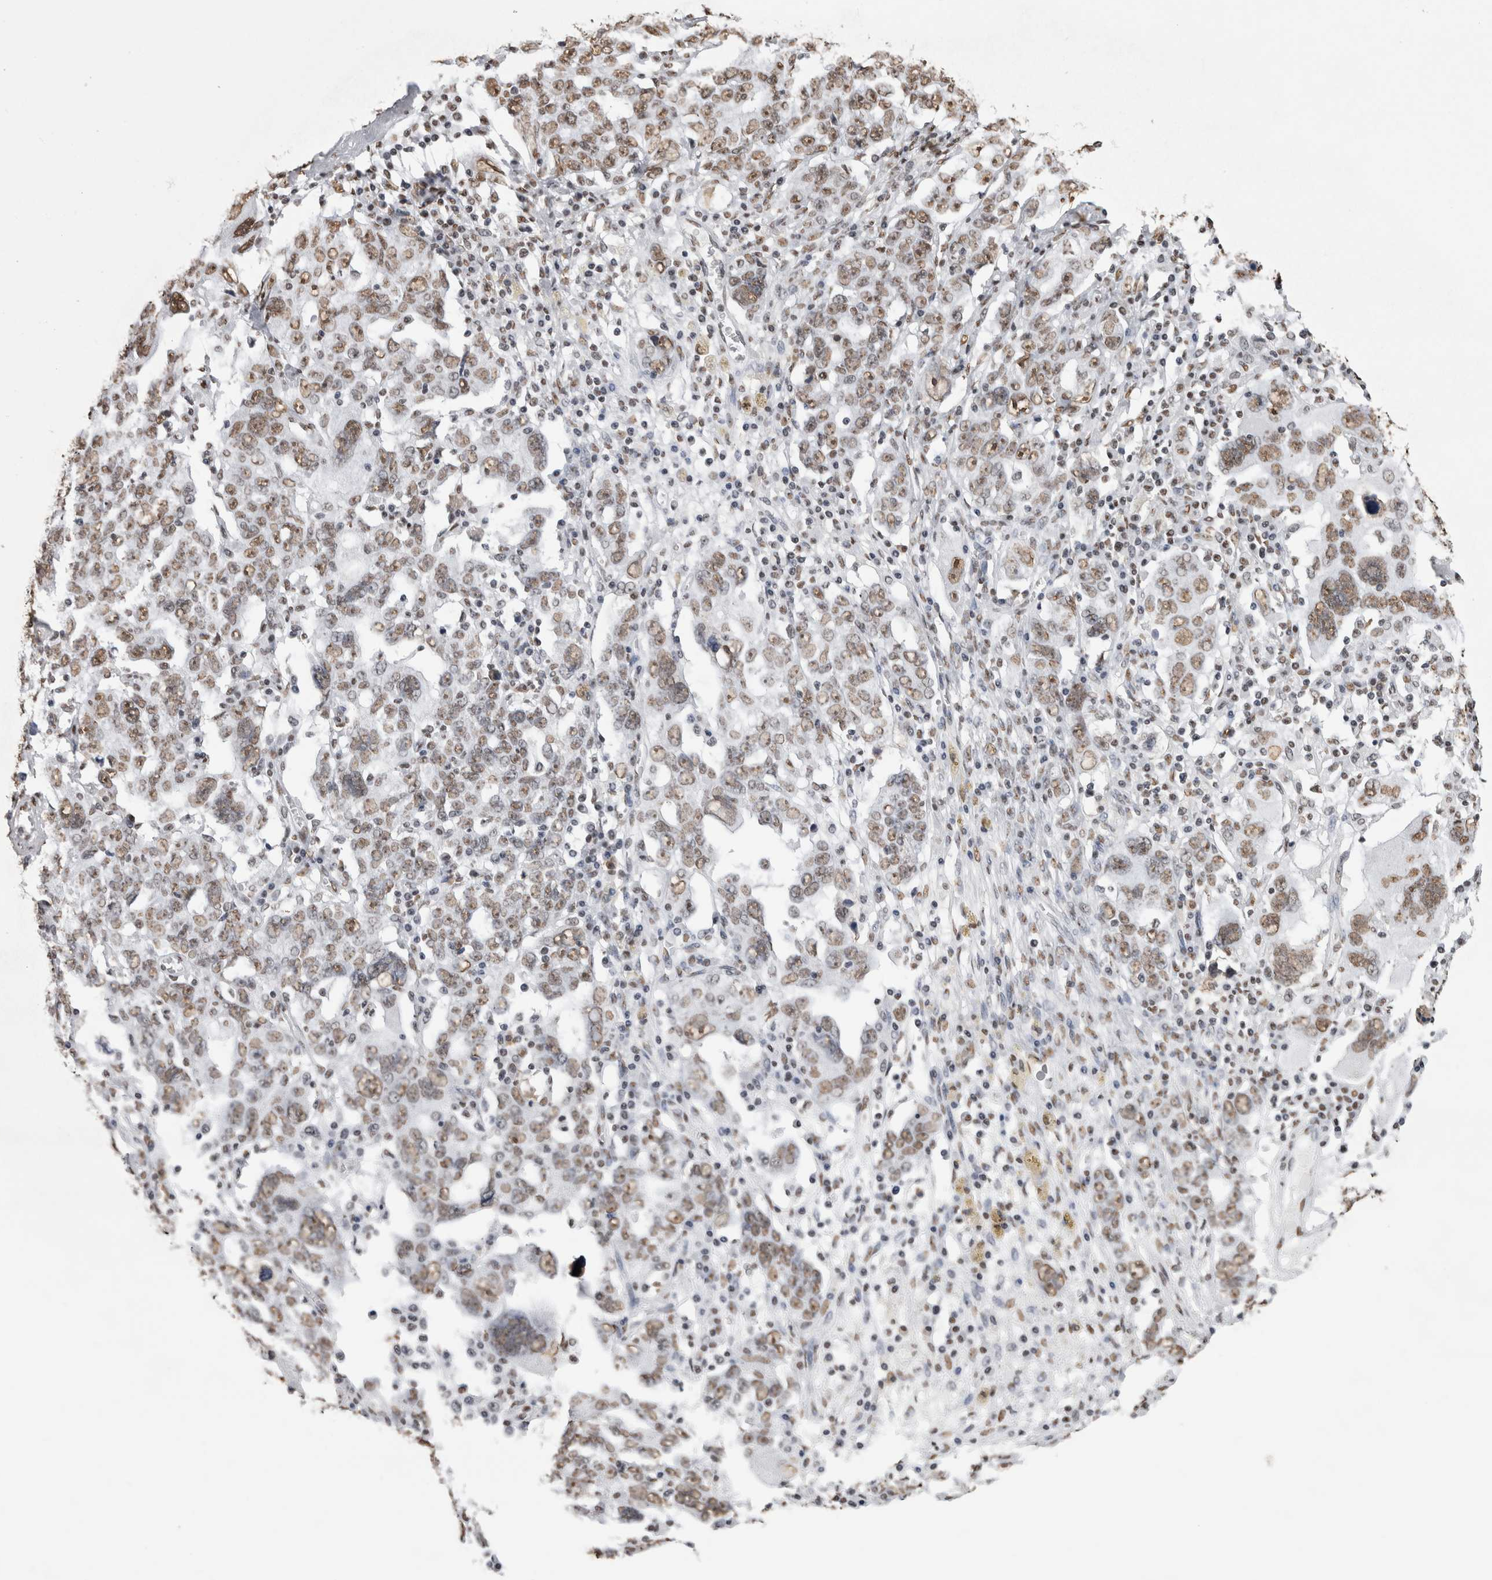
{"staining": {"intensity": "moderate", "quantity": ">75%", "location": "nuclear"}, "tissue": "ovarian cancer", "cell_type": "Tumor cells", "image_type": "cancer", "snomed": [{"axis": "morphology", "description": "Carcinoma, endometroid"}, {"axis": "topography", "description": "Ovary"}], "caption": "Protein expression analysis of human ovarian cancer (endometroid carcinoma) reveals moderate nuclear positivity in approximately >75% of tumor cells.", "gene": "ALPK3", "patient": {"sex": "female", "age": 62}}